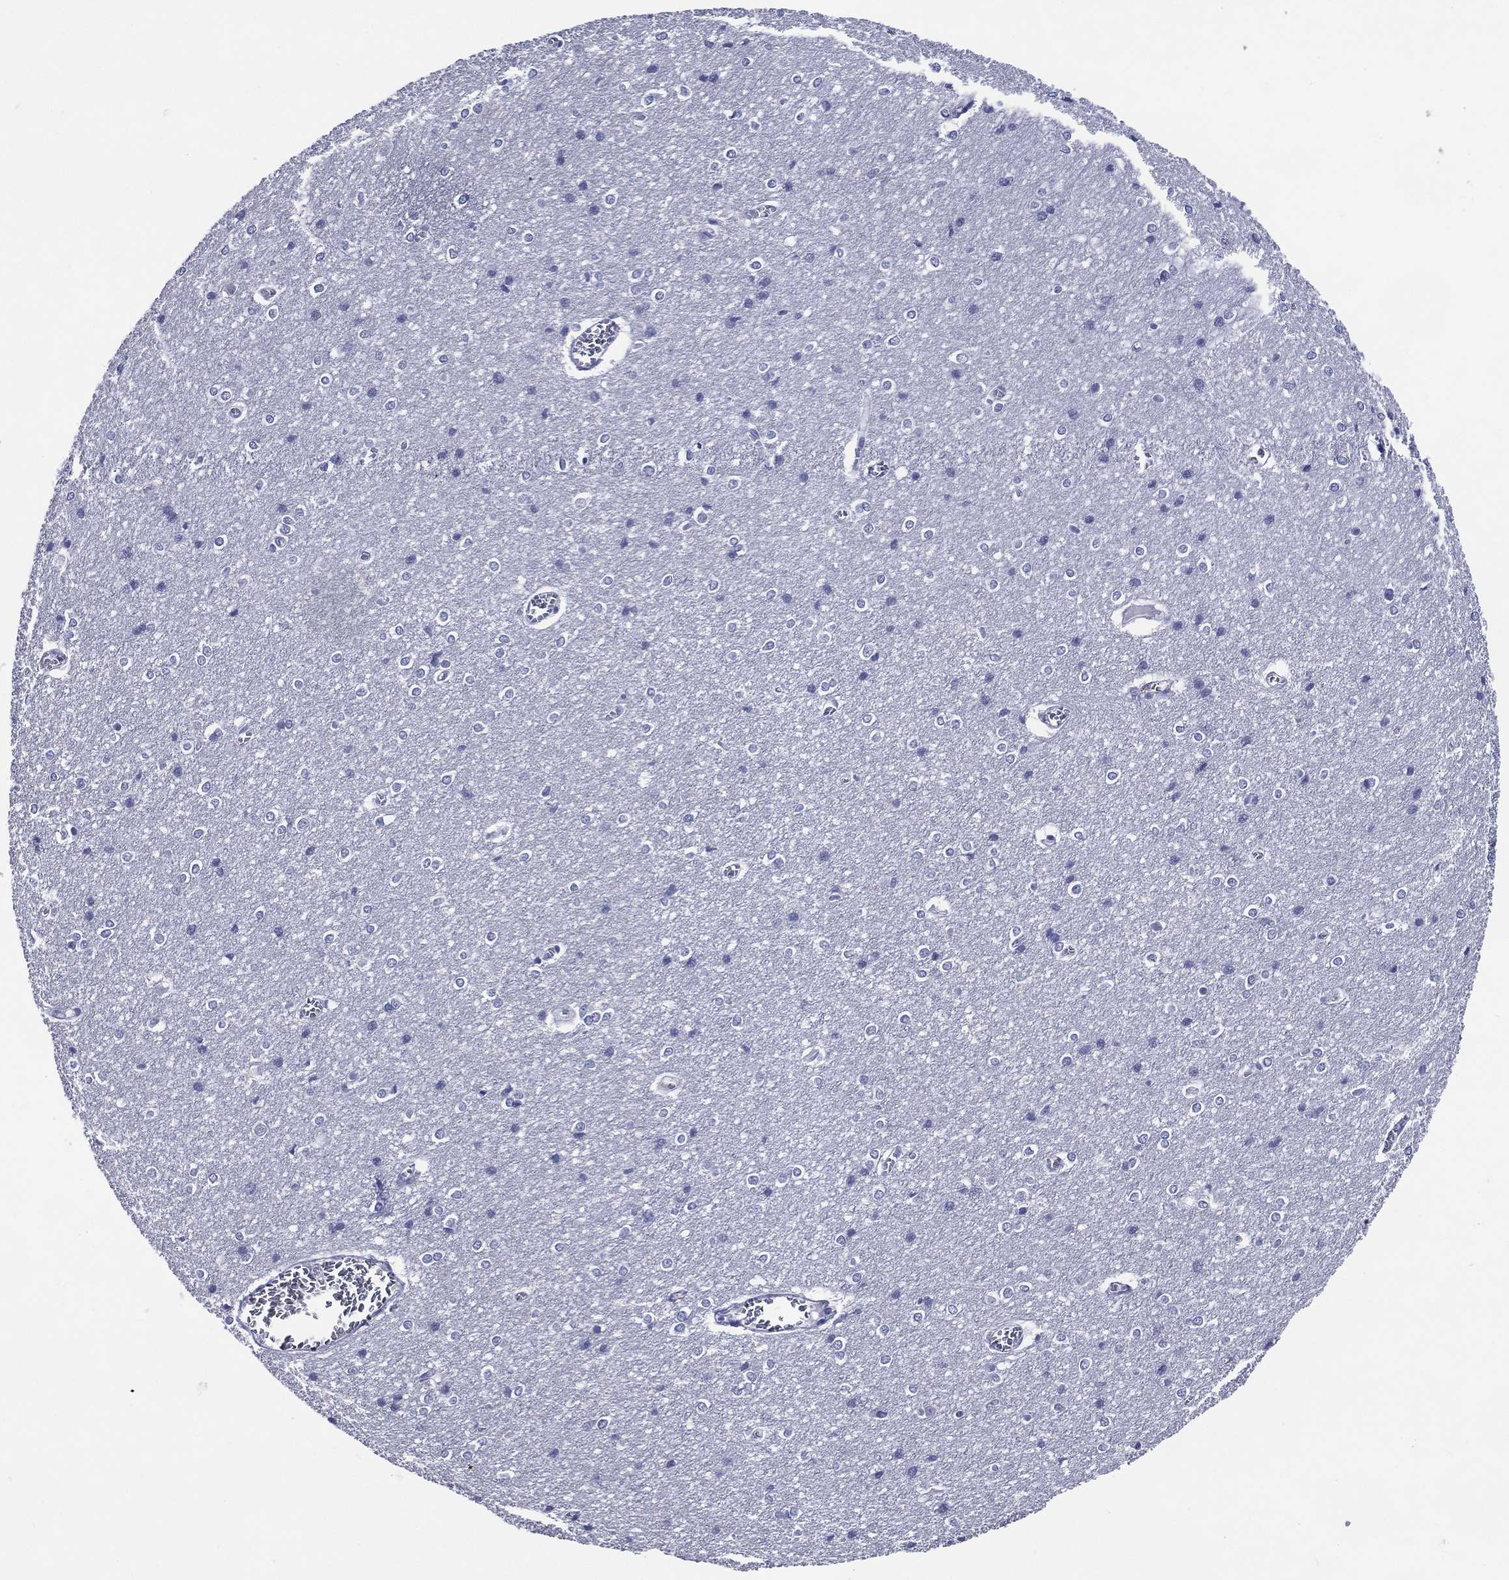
{"staining": {"intensity": "negative", "quantity": "none", "location": "none"}, "tissue": "cerebral cortex", "cell_type": "Endothelial cells", "image_type": "normal", "snomed": [{"axis": "morphology", "description": "Normal tissue, NOS"}, {"axis": "topography", "description": "Cerebral cortex"}], "caption": "Immunohistochemistry (IHC) of unremarkable cerebral cortex exhibits no staining in endothelial cells. (DAB (3,3'-diaminobenzidine) IHC, high magnification).", "gene": "ACE2", "patient": {"sex": "male", "age": 37}}